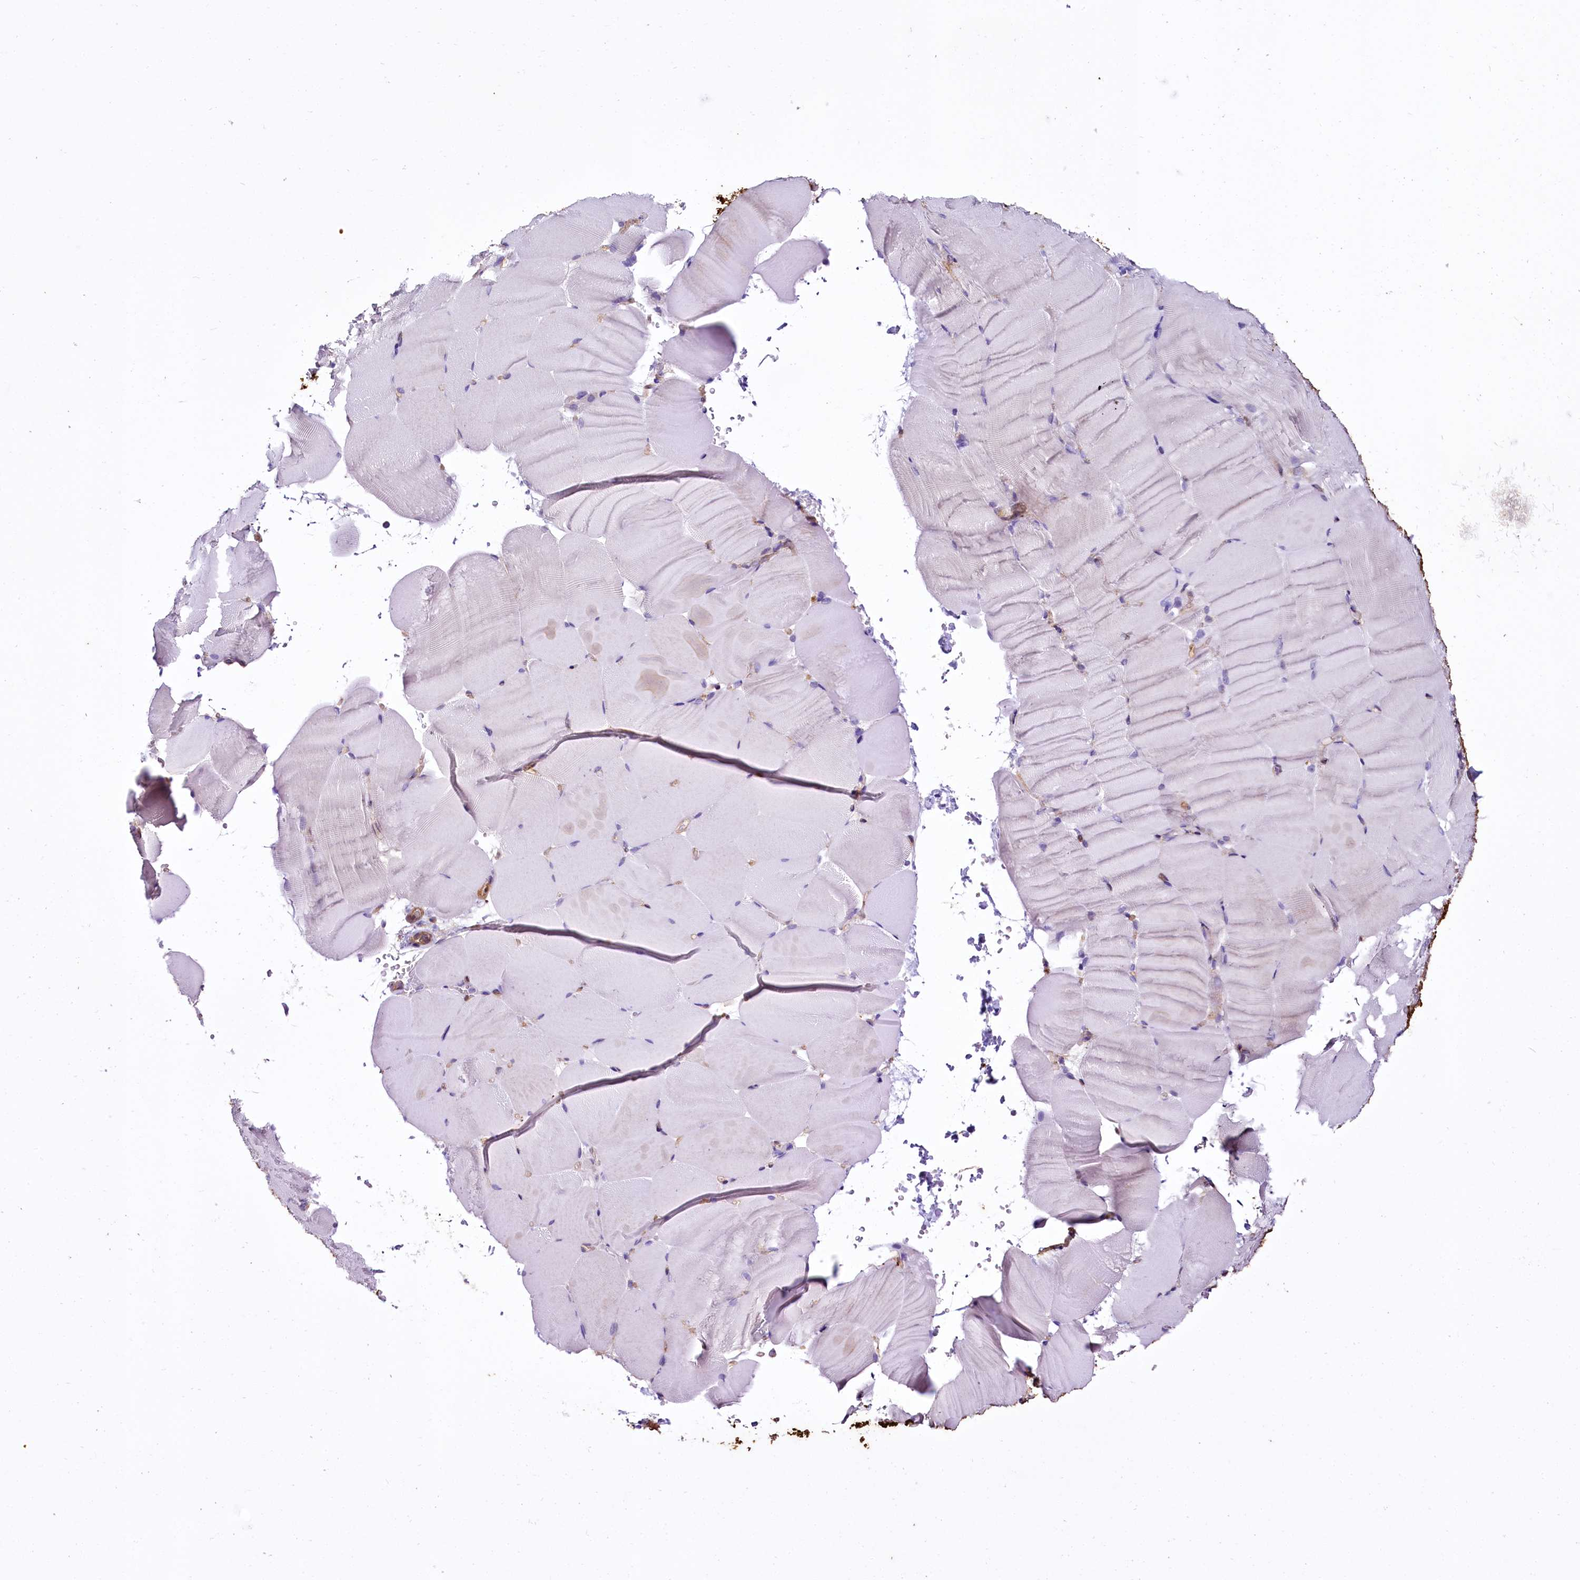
{"staining": {"intensity": "negative", "quantity": "none", "location": "none"}, "tissue": "skeletal muscle", "cell_type": "Myocytes", "image_type": "normal", "snomed": [{"axis": "morphology", "description": "Normal tissue, NOS"}, {"axis": "topography", "description": "Skeletal muscle"}, {"axis": "topography", "description": "Parathyroid gland"}], "caption": "An image of skeletal muscle stained for a protein shows no brown staining in myocytes.", "gene": "STXBP1", "patient": {"sex": "female", "age": 37}}